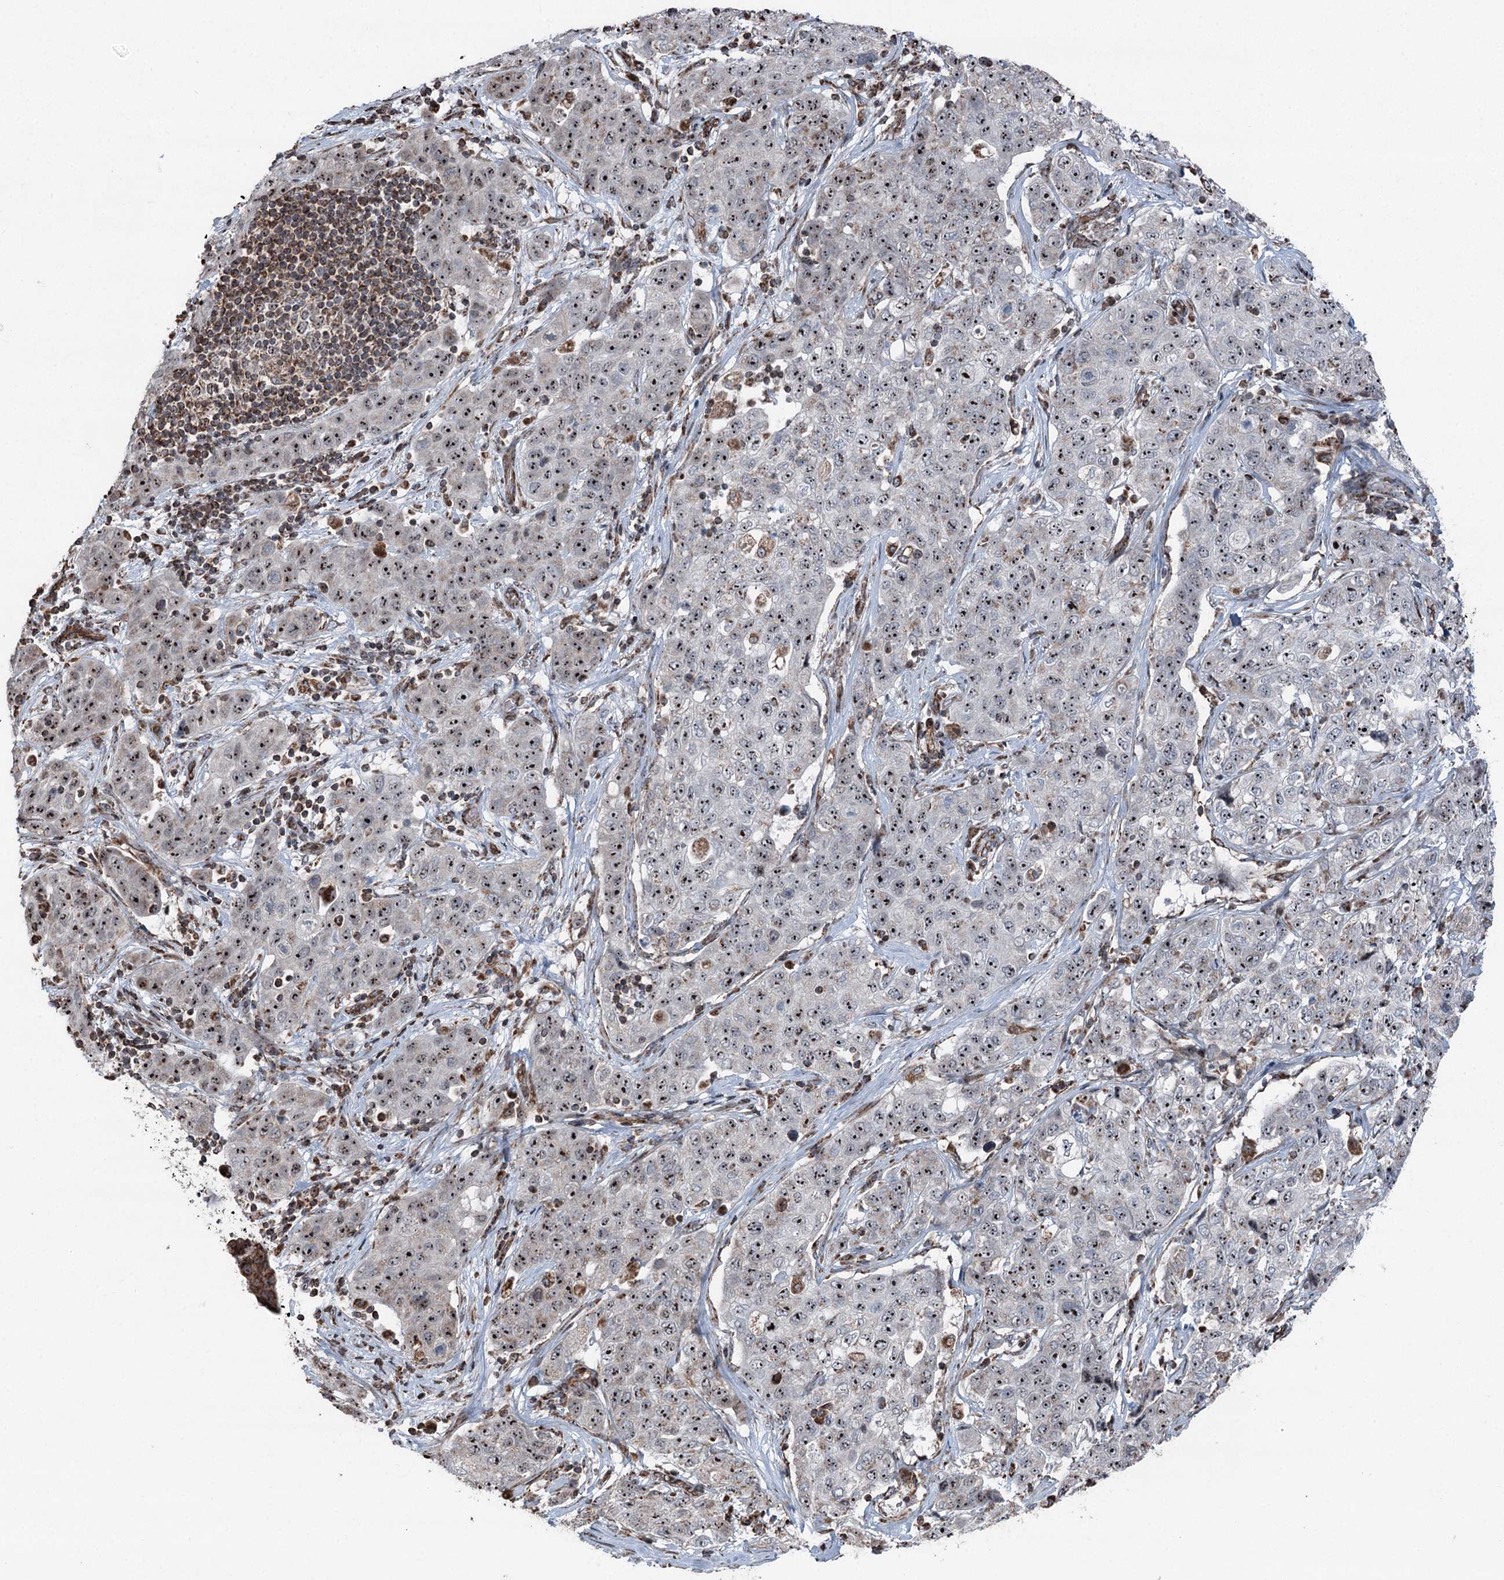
{"staining": {"intensity": "strong", "quantity": ">75%", "location": "nuclear"}, "tissue": "stomach cancer", "cell_type": "Tumor cells", "image_type": "cancer", "snomed": [{"axis": "morphology", "description": "Normal tissue, NOS"}, {"axis": "morphology", "description": "Adenocarcinoma, NOS"}, {"axis": "topography", "description": "Lymph node"}, {"axis": "topography", "description": "Stomach"}], "caption": "Immunohistochemistry photomicrograph of human adenocarcinoma (stomach) stained for a protein (brown), which reveals high levels of strong nuclear positivity in approximately >75% of tumor cells.", "gene": "STEEP1", "patient": {"sex": "male", "age": 48}}